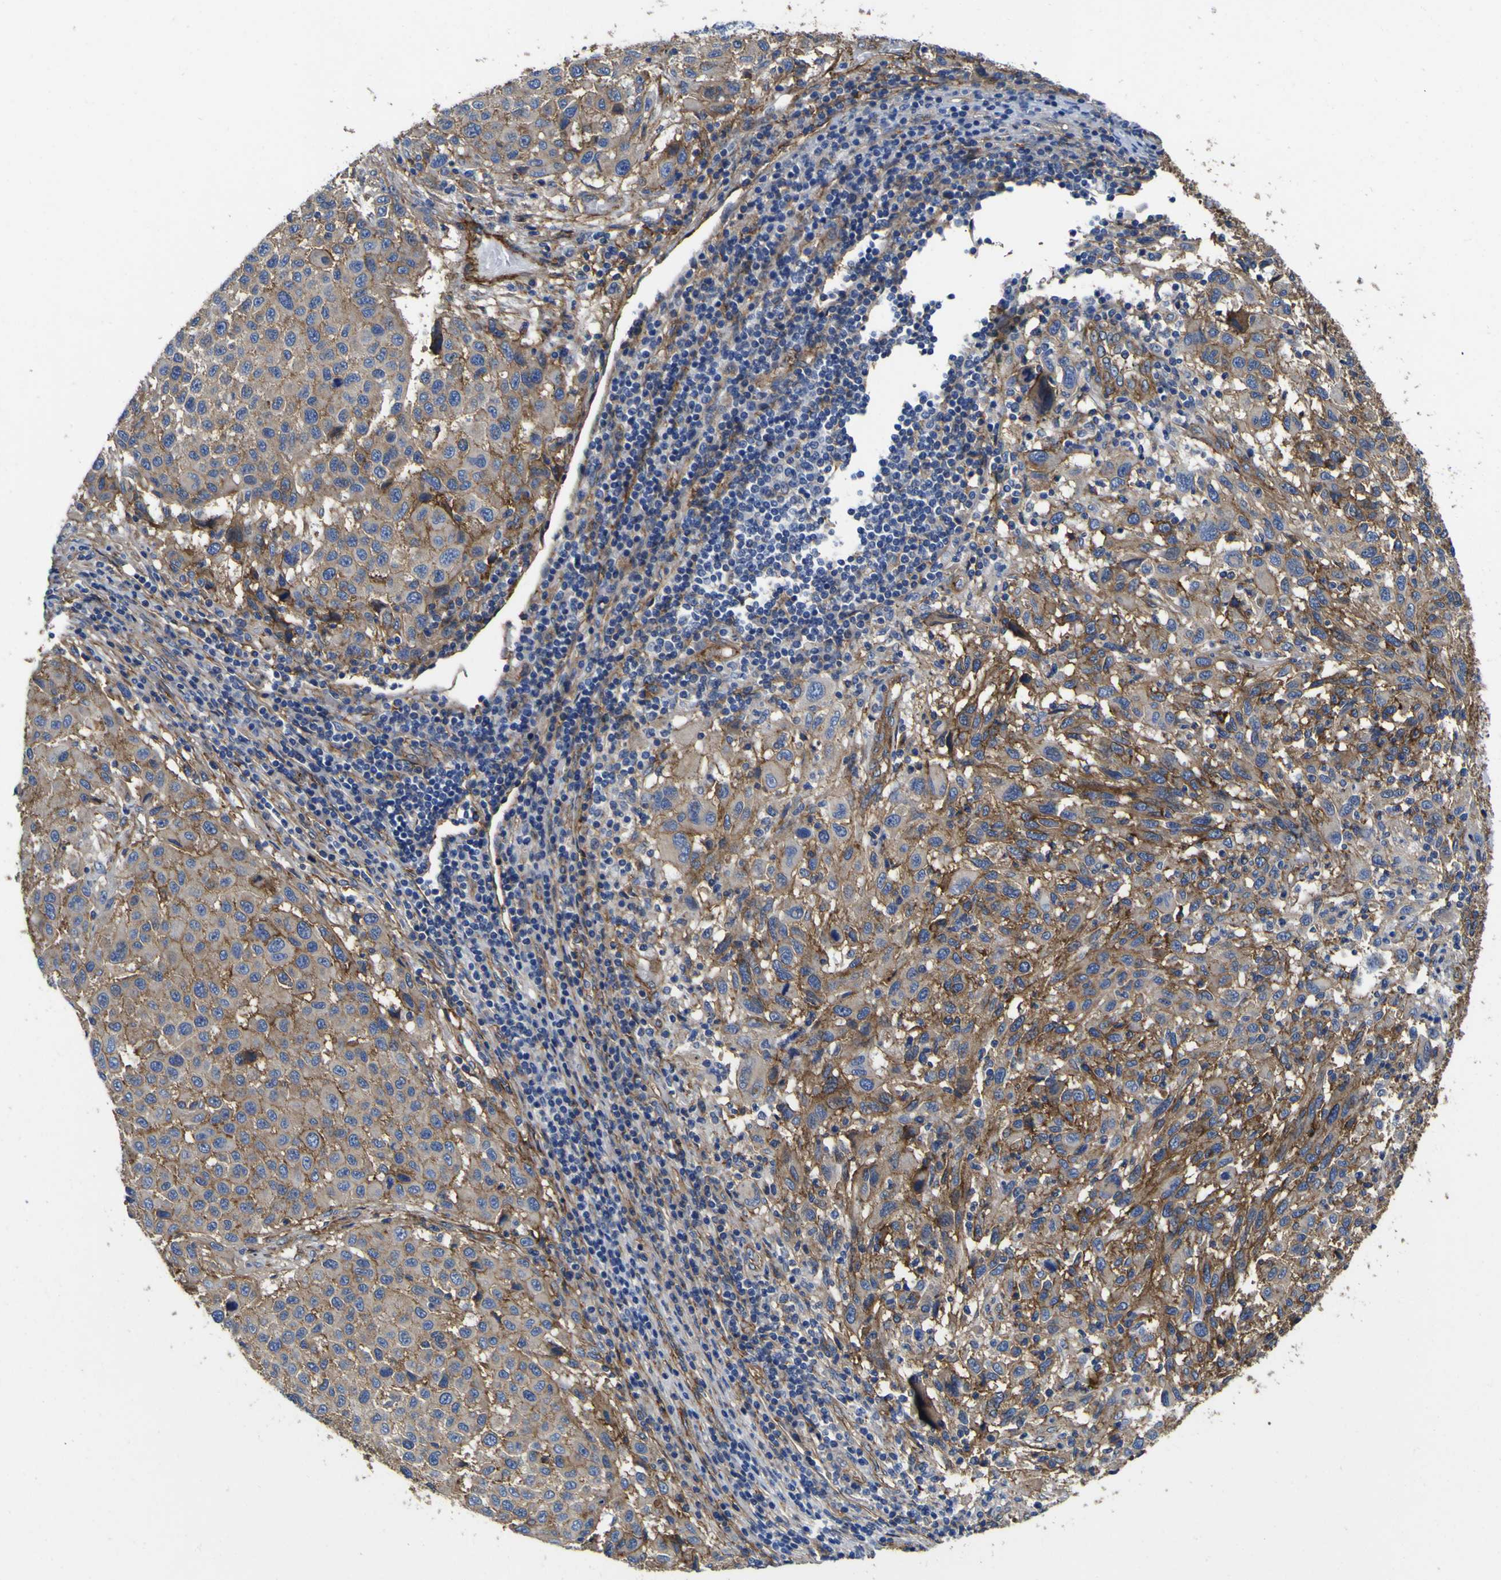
{"staining": {"intensity": "weak", "quantity": ">75%", "location": "cytoplasmic/membranous"}, "tissue": "melanoma", "cell_type": "Tumor cells", "image_type": "cancer", "snomed": [{"axis": "morphology", "description": "Malignant melanoma, Metastatic site"}, {"axis": "topography", "description": "Lymph node"}], "caption": "Human malignant melanoma (metastatic site) stained with a brown dye demonstrates weak cytoplasmic/membranous positive expression in approximately >75% of tumor cells.", "gene": "CD151", "patient": {"sex": "male", "age": 61}}